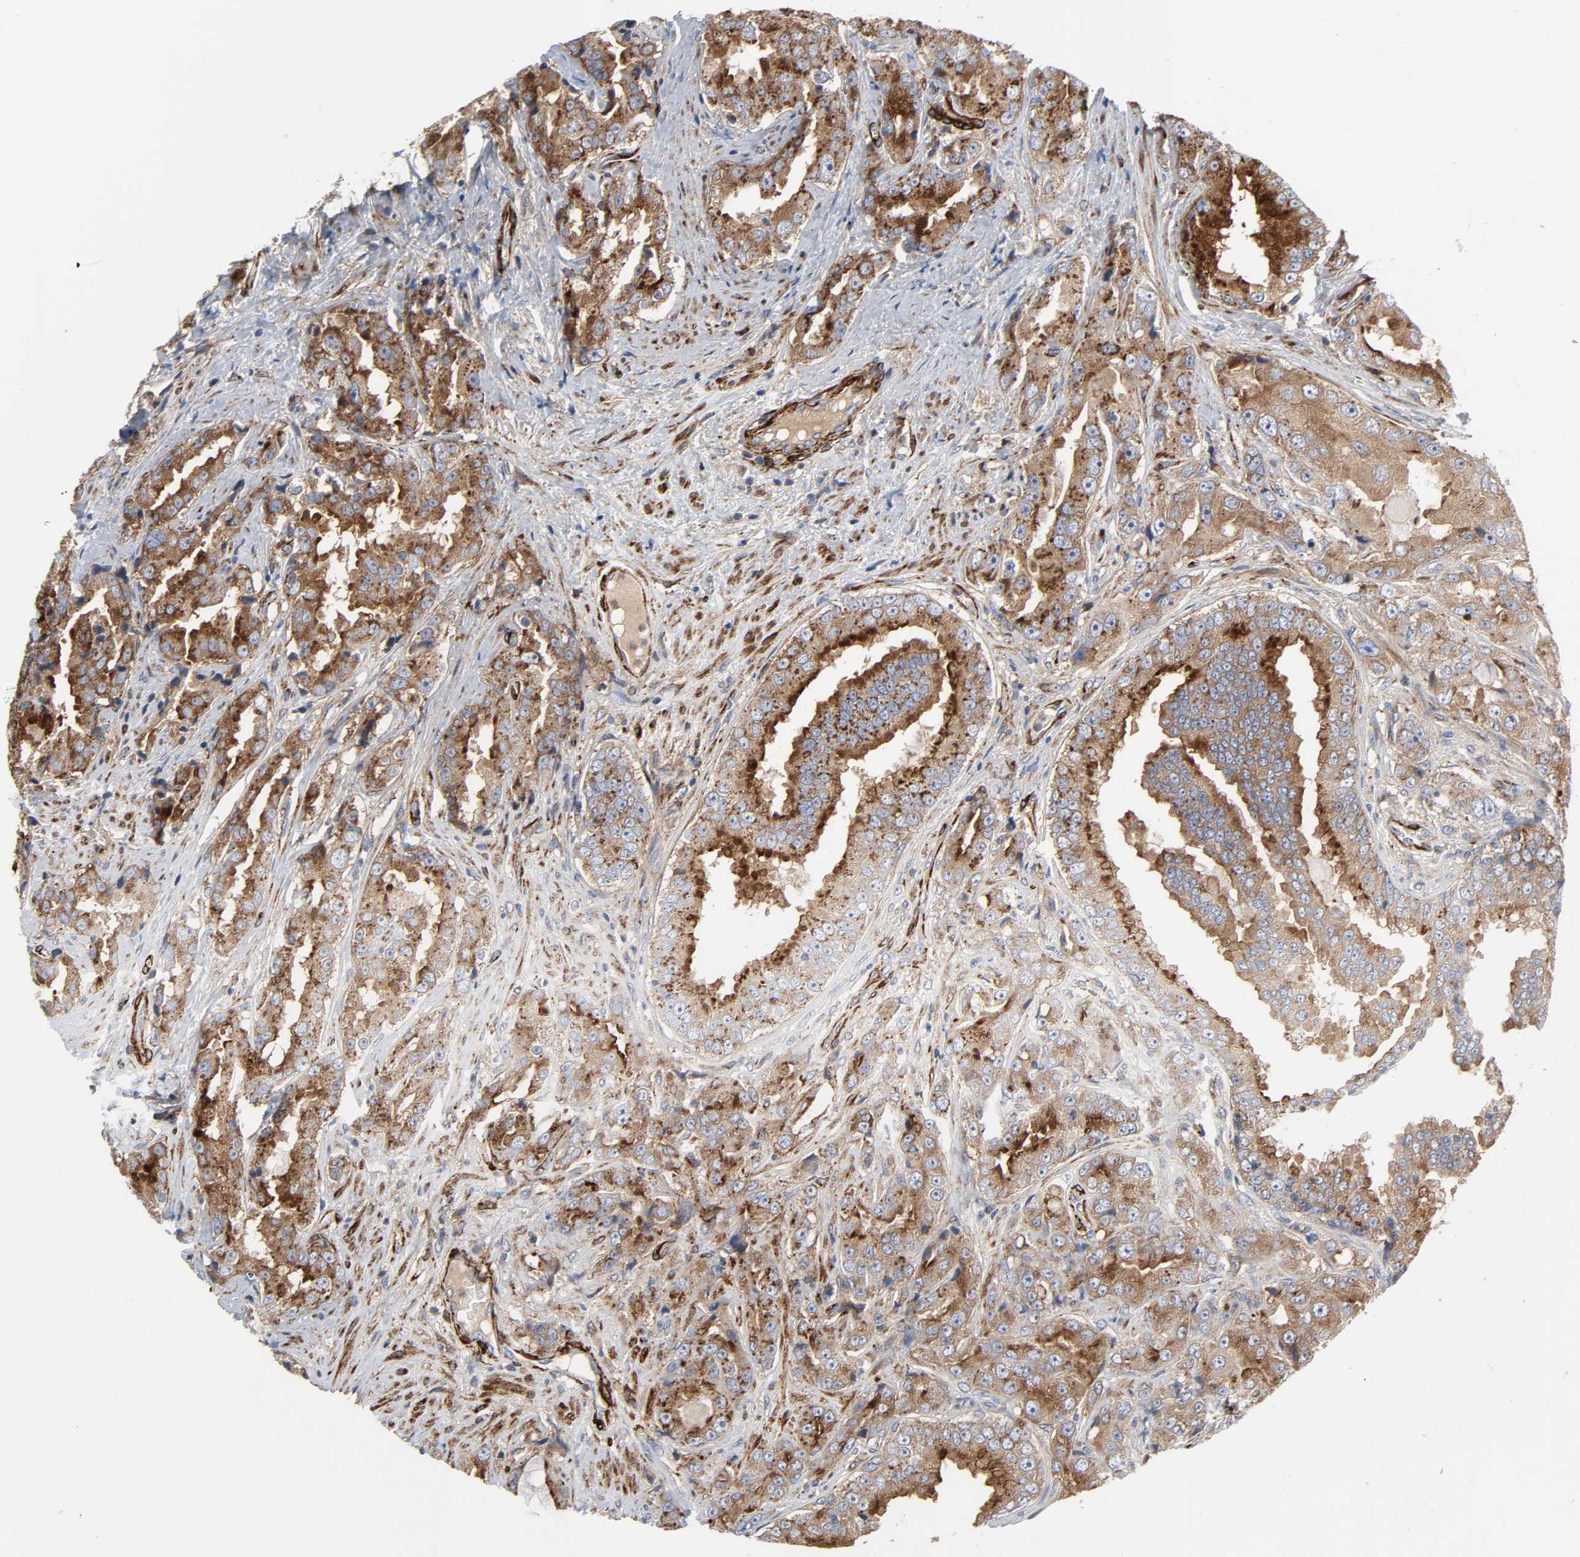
{"staining": {"intensity": "moderate", "quantity": ">75%", "location": "cytoplasmic/membranous"}, "tissue": "prostate cancer", "cell_type": "Tumor cells", "image_type": "cancer", "snomed": [{"axis": "morphology", "description": "Adenocarcinoma, High grade"}, {"axis": "topography", "description": "Prostate"}], "caption": "Human prostate high-grade adenocarcinoma stained for a protein (brown) reveals moderate cytoplasmic/membranous positive staining in about >75% of tumor cells.", "gene": "ARHGAP1", "patient": {"sex": "male", "age": 73}}